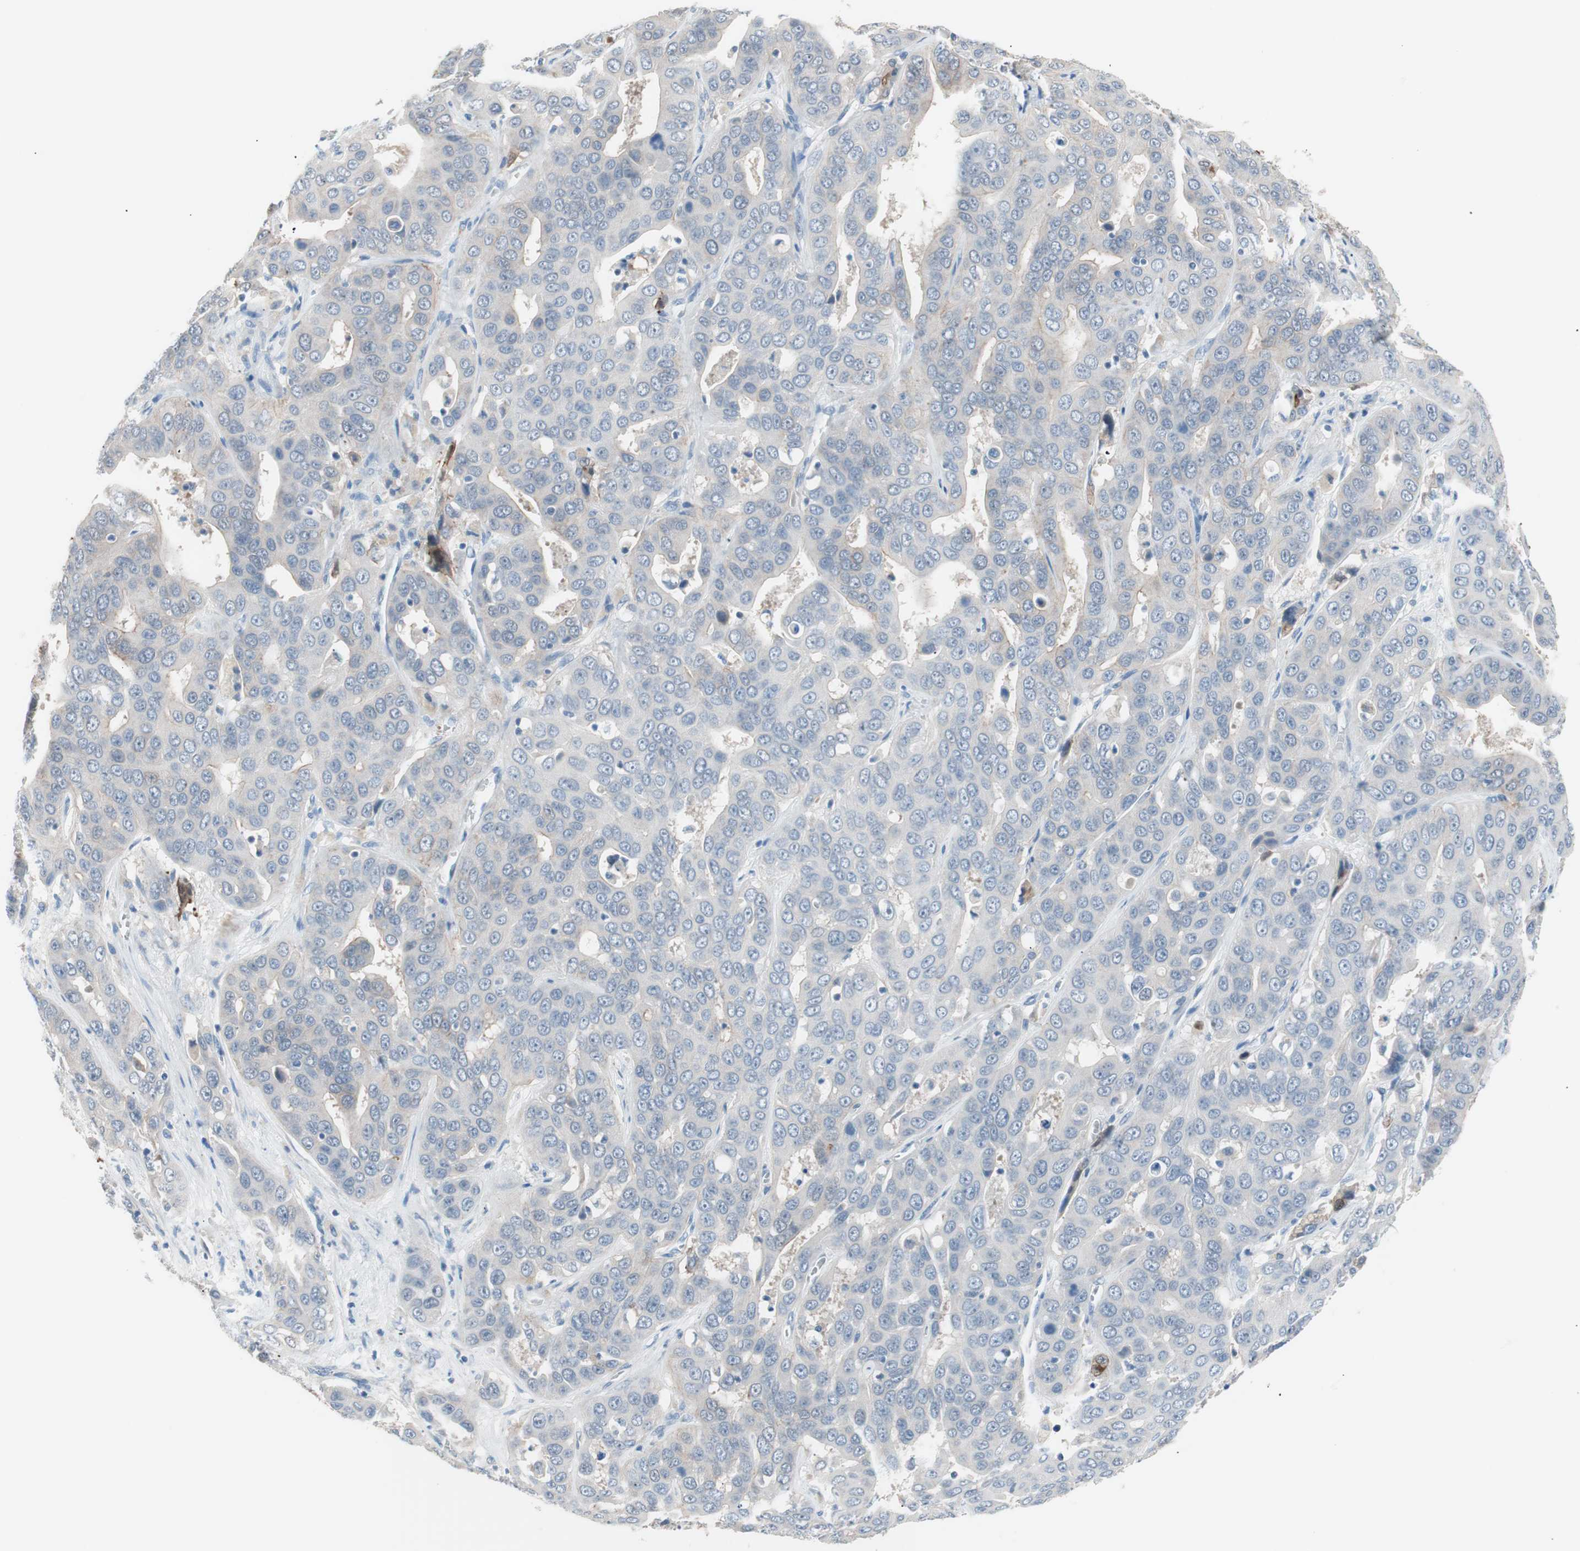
{"staining": {"intensity": "negative", "quantity": "none", "location": "none"}, "tissue": "liver cancer", "cell_type": "Tumor cells", "image_type": "cancer", "snomed": [{"axis": "morphology", "description": "Cholangiocarcinoma"}, {"axis": "topography", "description": "Liver"}], "caption": "Human liver cancer (cholangiocarcinoma) stained for a protein using immunohistochemistry (IHC) exhibits no expression in tumor cells.", "gene": "VIL1", "patient": {"sex": "female", "age": 52}}